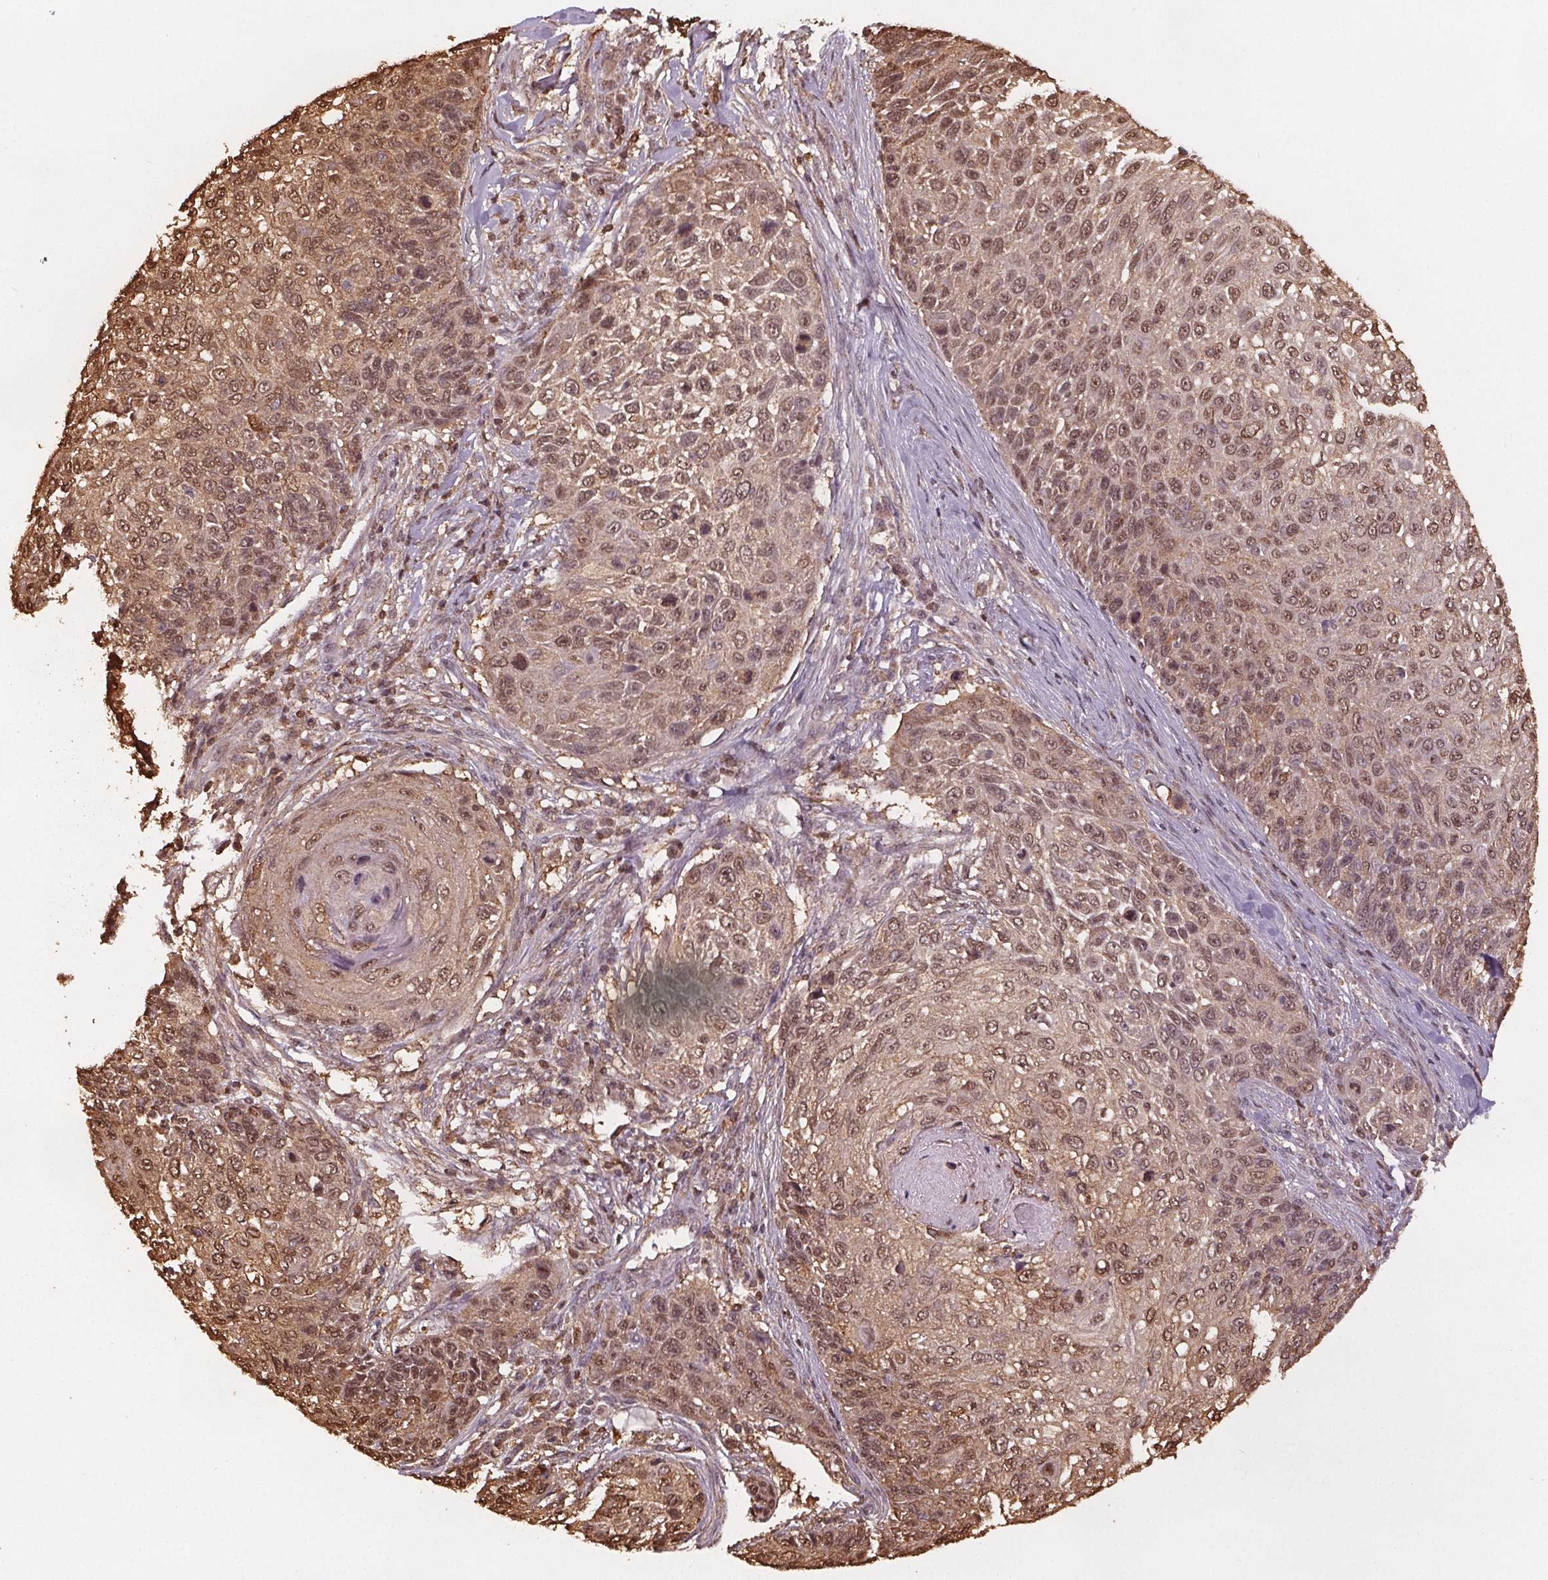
{"staining": {"intensity": "moderate", "quantity": ">75%", "location": "cytoplasmic/membranous,nuclear"}, "tissue": "skin cancer", "cell_type": "Tumor cells", "image_type": "cancer", "snomed": [{"axis": "morphology", "description": "Squamous cell carcinoma, NOS"}, {"axis": "topography", "description": "Skin"}], "caption": "Immunohistochemistry of skin cancer (squamous cell carcinoma) displays medium levels of moderate cytoplasmic/membranous and nuclear staining in about >75% of tumor cells.", "gene": "ENO1", "patient": {"sex": "male", "age": 92}}